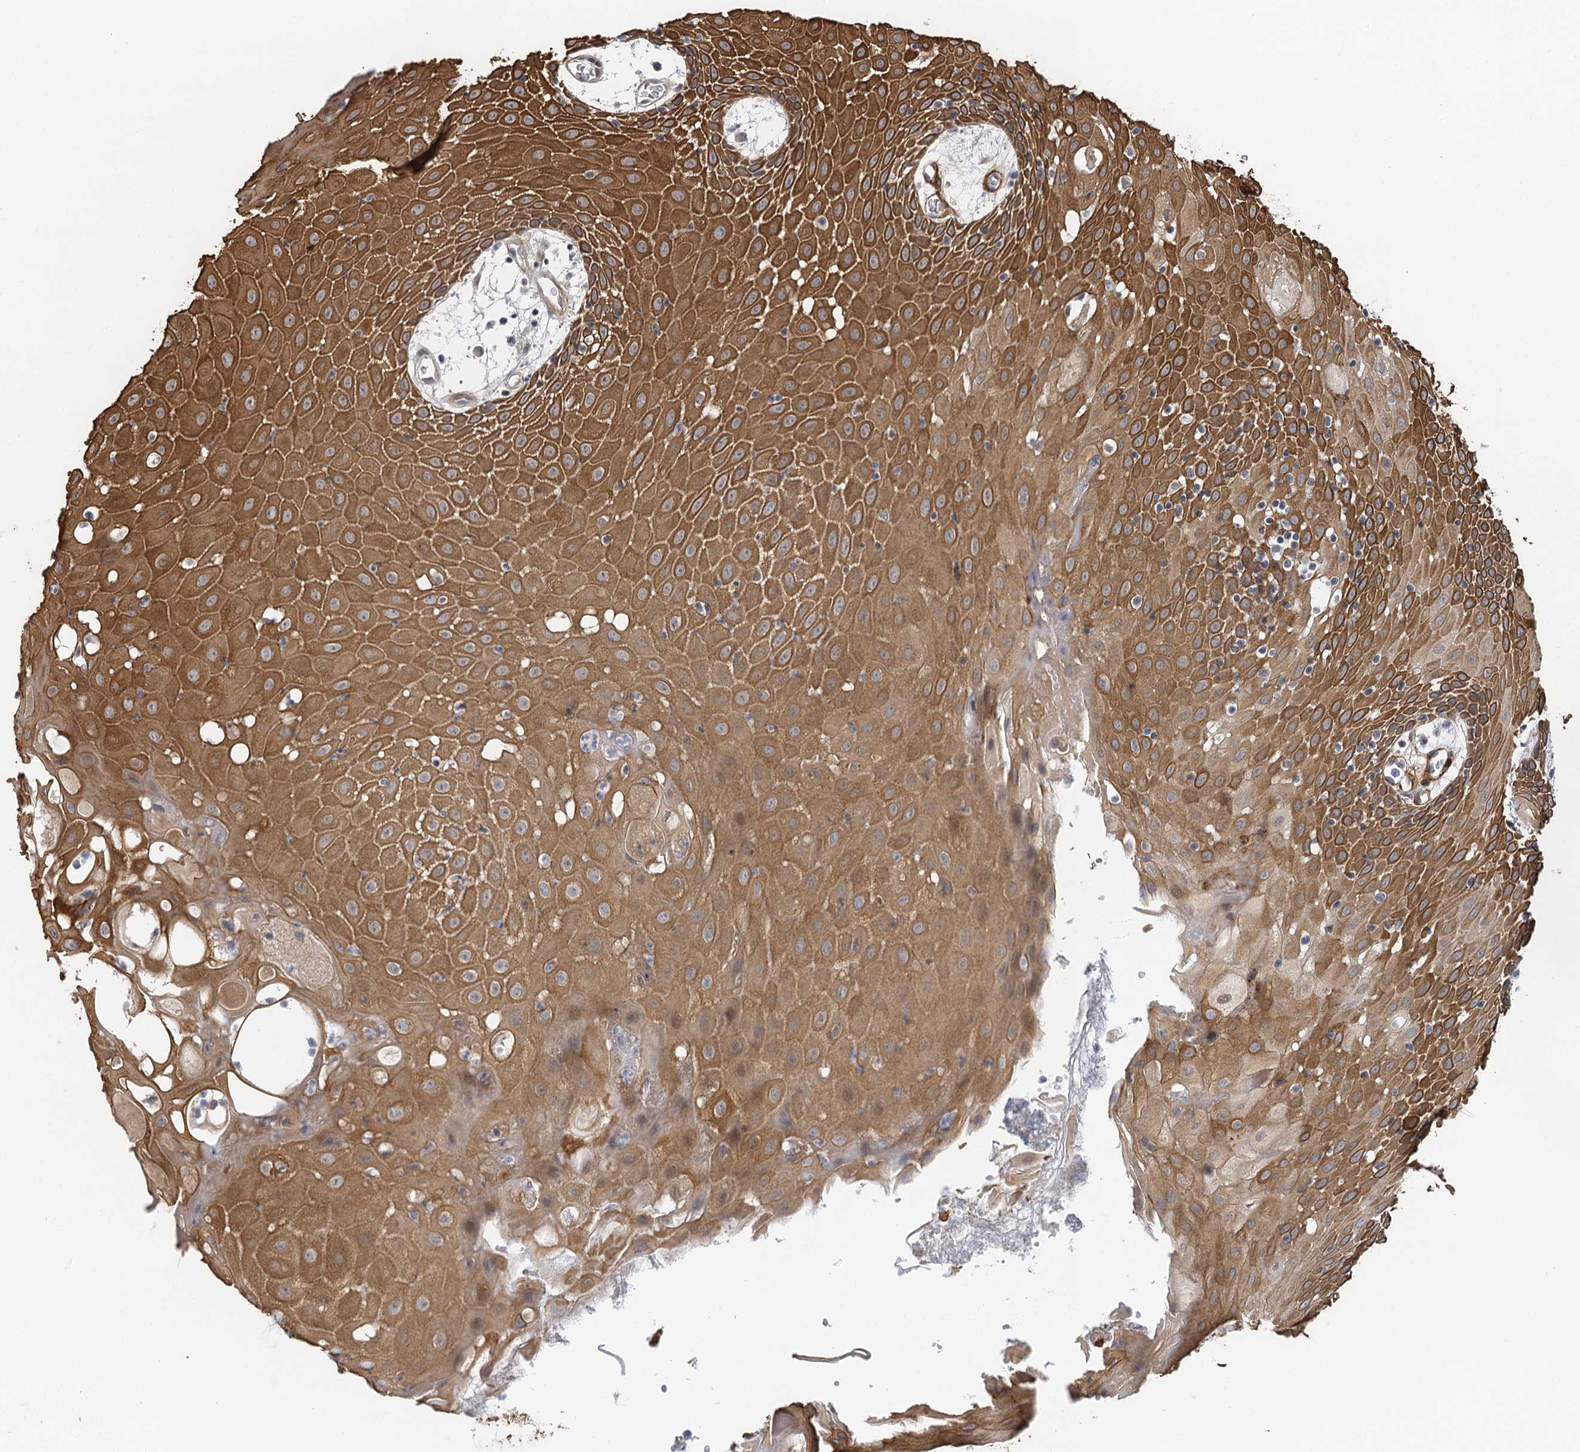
{"staining": {"intensity": "moderate", "quantity": ">75%", "location": "cytoplasmic/membranous"}, "tissue": "oral mucosa", "cell_type": "Squamous epithelial cells", "image_type": "normal", "snomed": [{"axis": "morphology", "description": "Normal tissue, NOS"}, {"axis": "topography", "description": "Skeletal muscle"}, {"axis": "topography", "description": "Oral tissue"}, {"axis": "topography", "description": "Salivary gland"}, {"axis": "topography", "description": "Peripheral nerve tissue"}], "caption": "This histopathology image displays immunohistochemistry staining of normal oral mucosa, with medium moderate cytoplasmic/membranous expression in approximately >75% of squamous epithelial cells.", "gene": "IL11RA", "patient": {"sex": "male", "age": 54}}